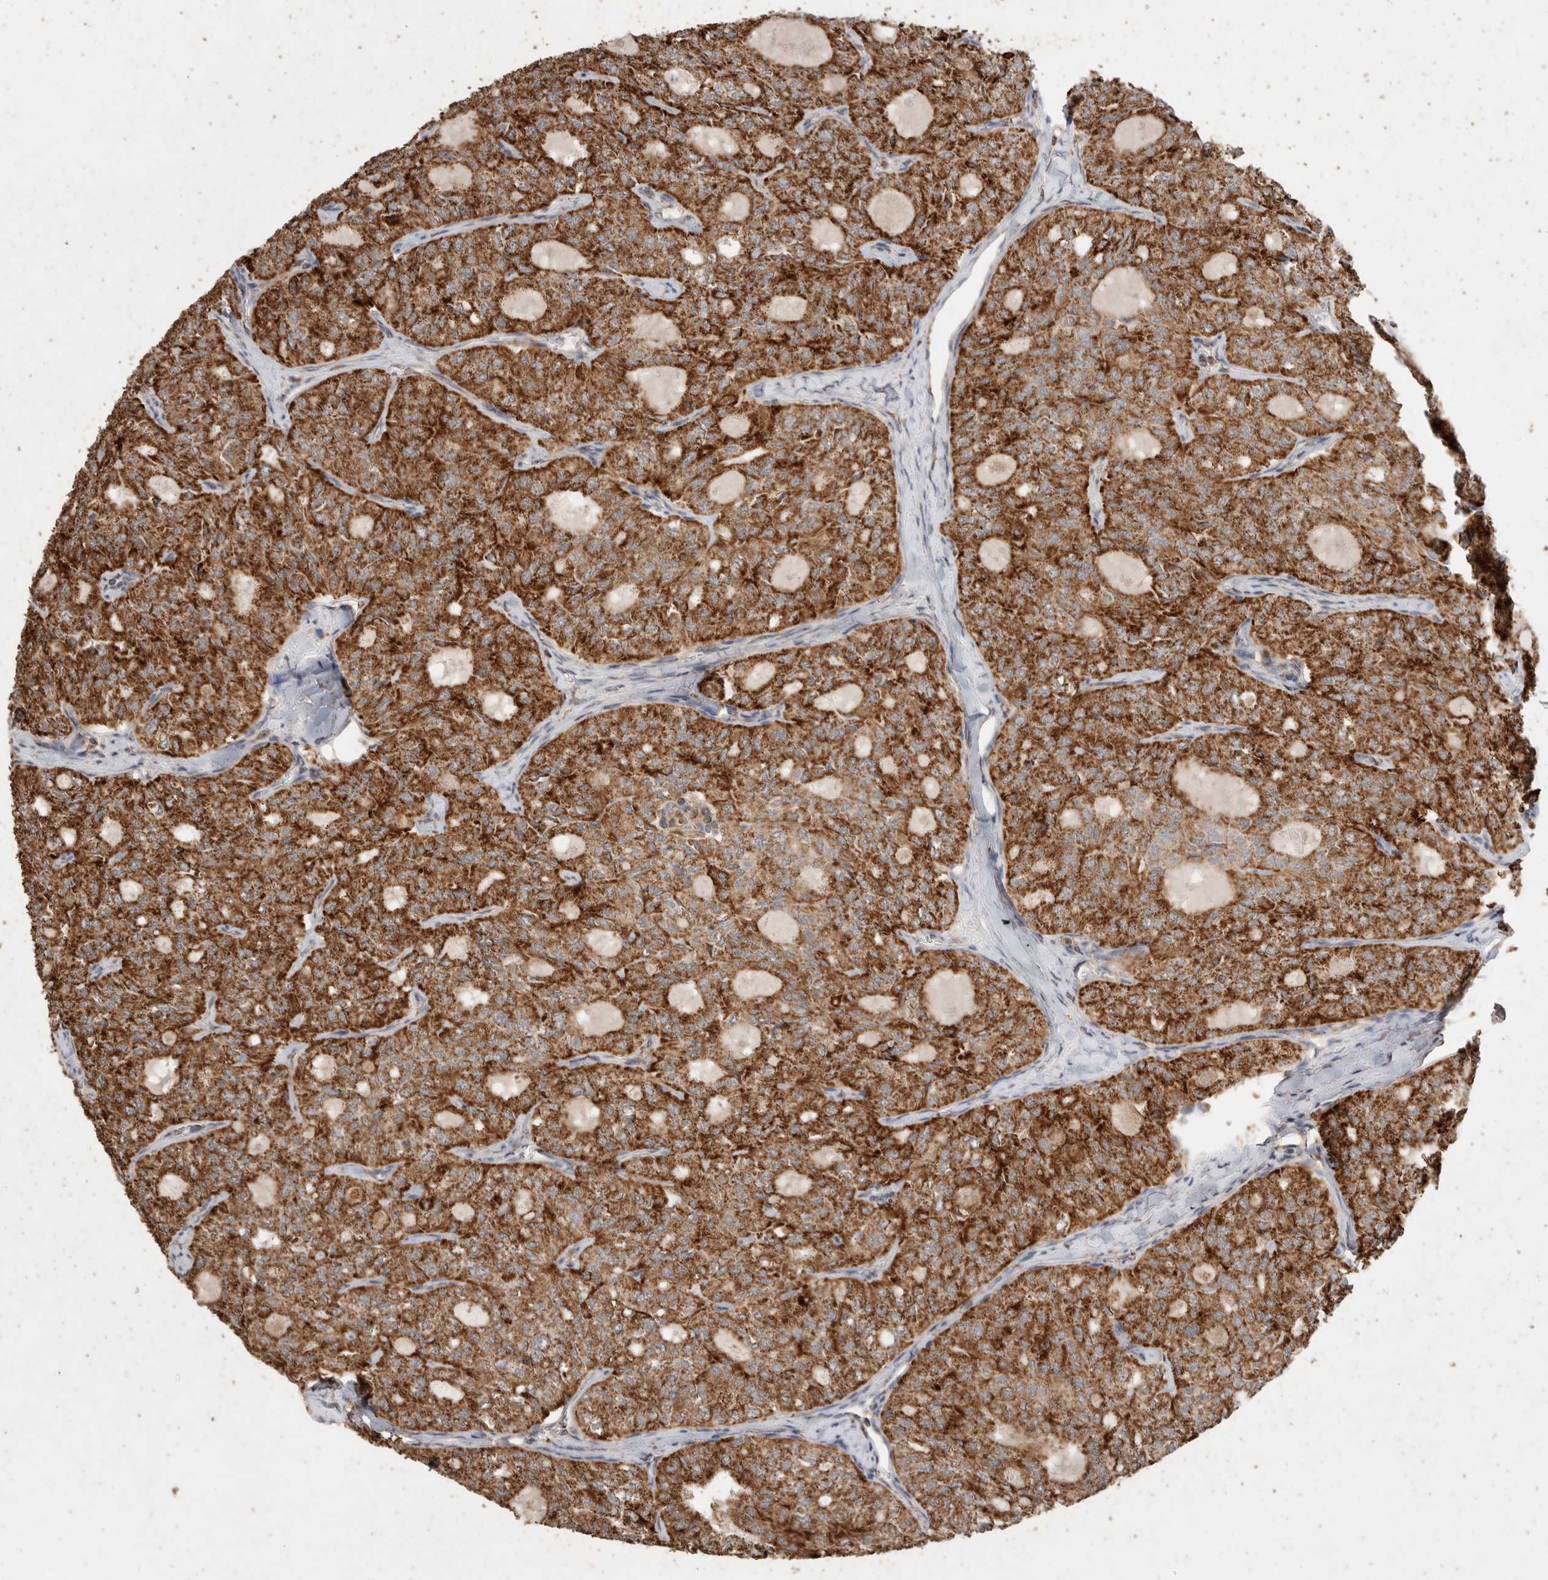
{"staining": {"intensity": "strong", "quantity": ">75%", "location": "cytoplasmic/membranous"}, "tissue": "thyroid cancer", "cell_type": "Tumor cells", "image_type": "cancer", "snomed": [{"axis": "morphology", "description": "Follicular adenoma carcinoma, NOS"}, {"axis": "topography", "description": "Thyroid gland"}], "caption": "The immunohistochemical stain highlights strong cytoplasmic/membranous expression in tumor cells of thyroid follicular adenoma carcinoma tissue.", "gene": "ACADM", "patient": {"sex": "male", "age": 75}}